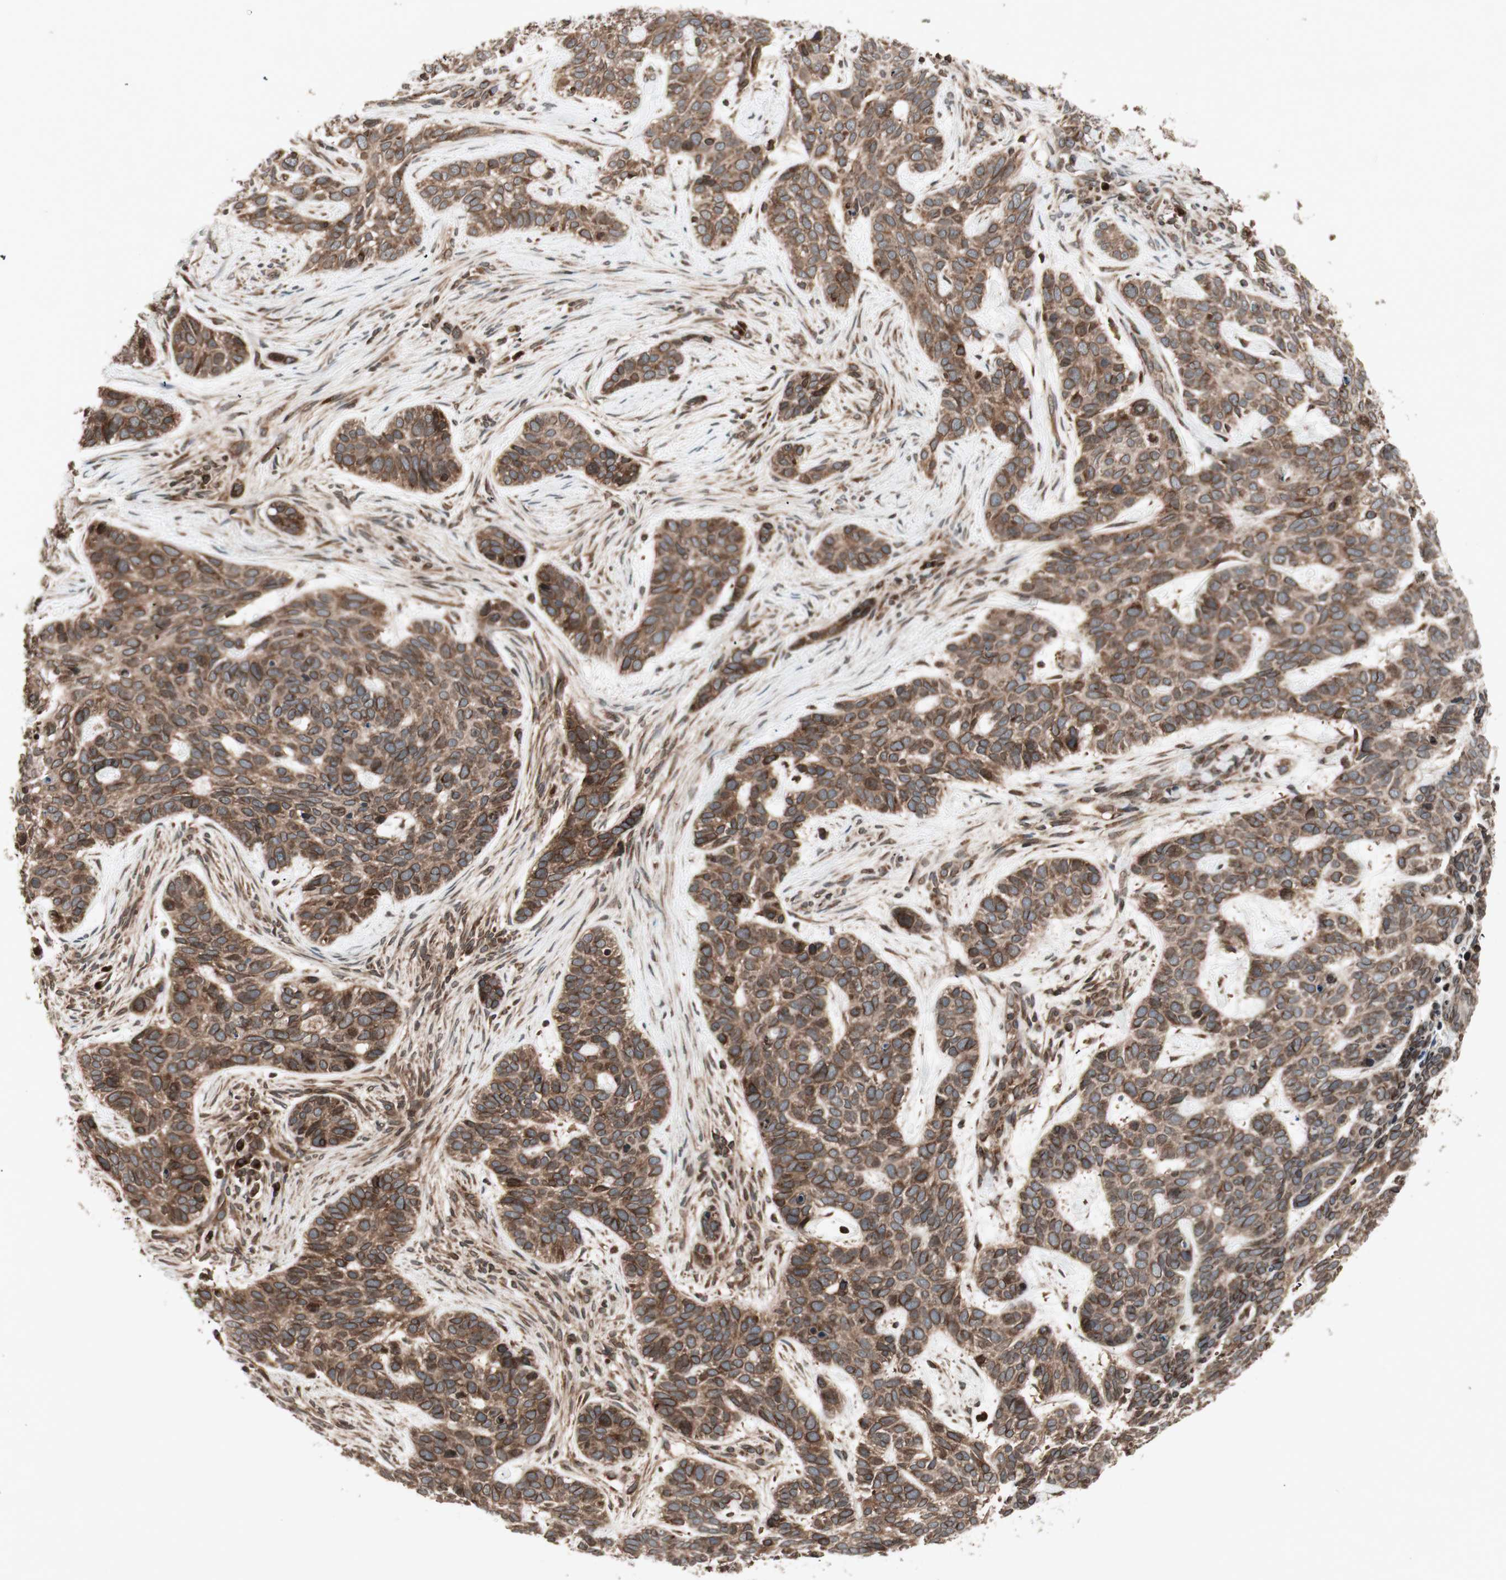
{"staining": {"intensity": "strong", "quantity": ">75%", "location": "cytoplasmic/membranous,nuclear"}, "tissue": "skin cancer", "cell_type": "Tumor cells", "image_type": "cancer", "snomed": [{"axis": "morphology", "description": "Basal cell carcinoma"}, {"axis": "topography", "description": "Skin"}], "caption": "Protein staining of skin basal cell carcinoma tissue demonstrates strong cytoplasmic/membranous and nuclear staining in approximately >75% of tumor cells.", "gene": "NUP62", "patient": {"sex": "male", "age": 87}}